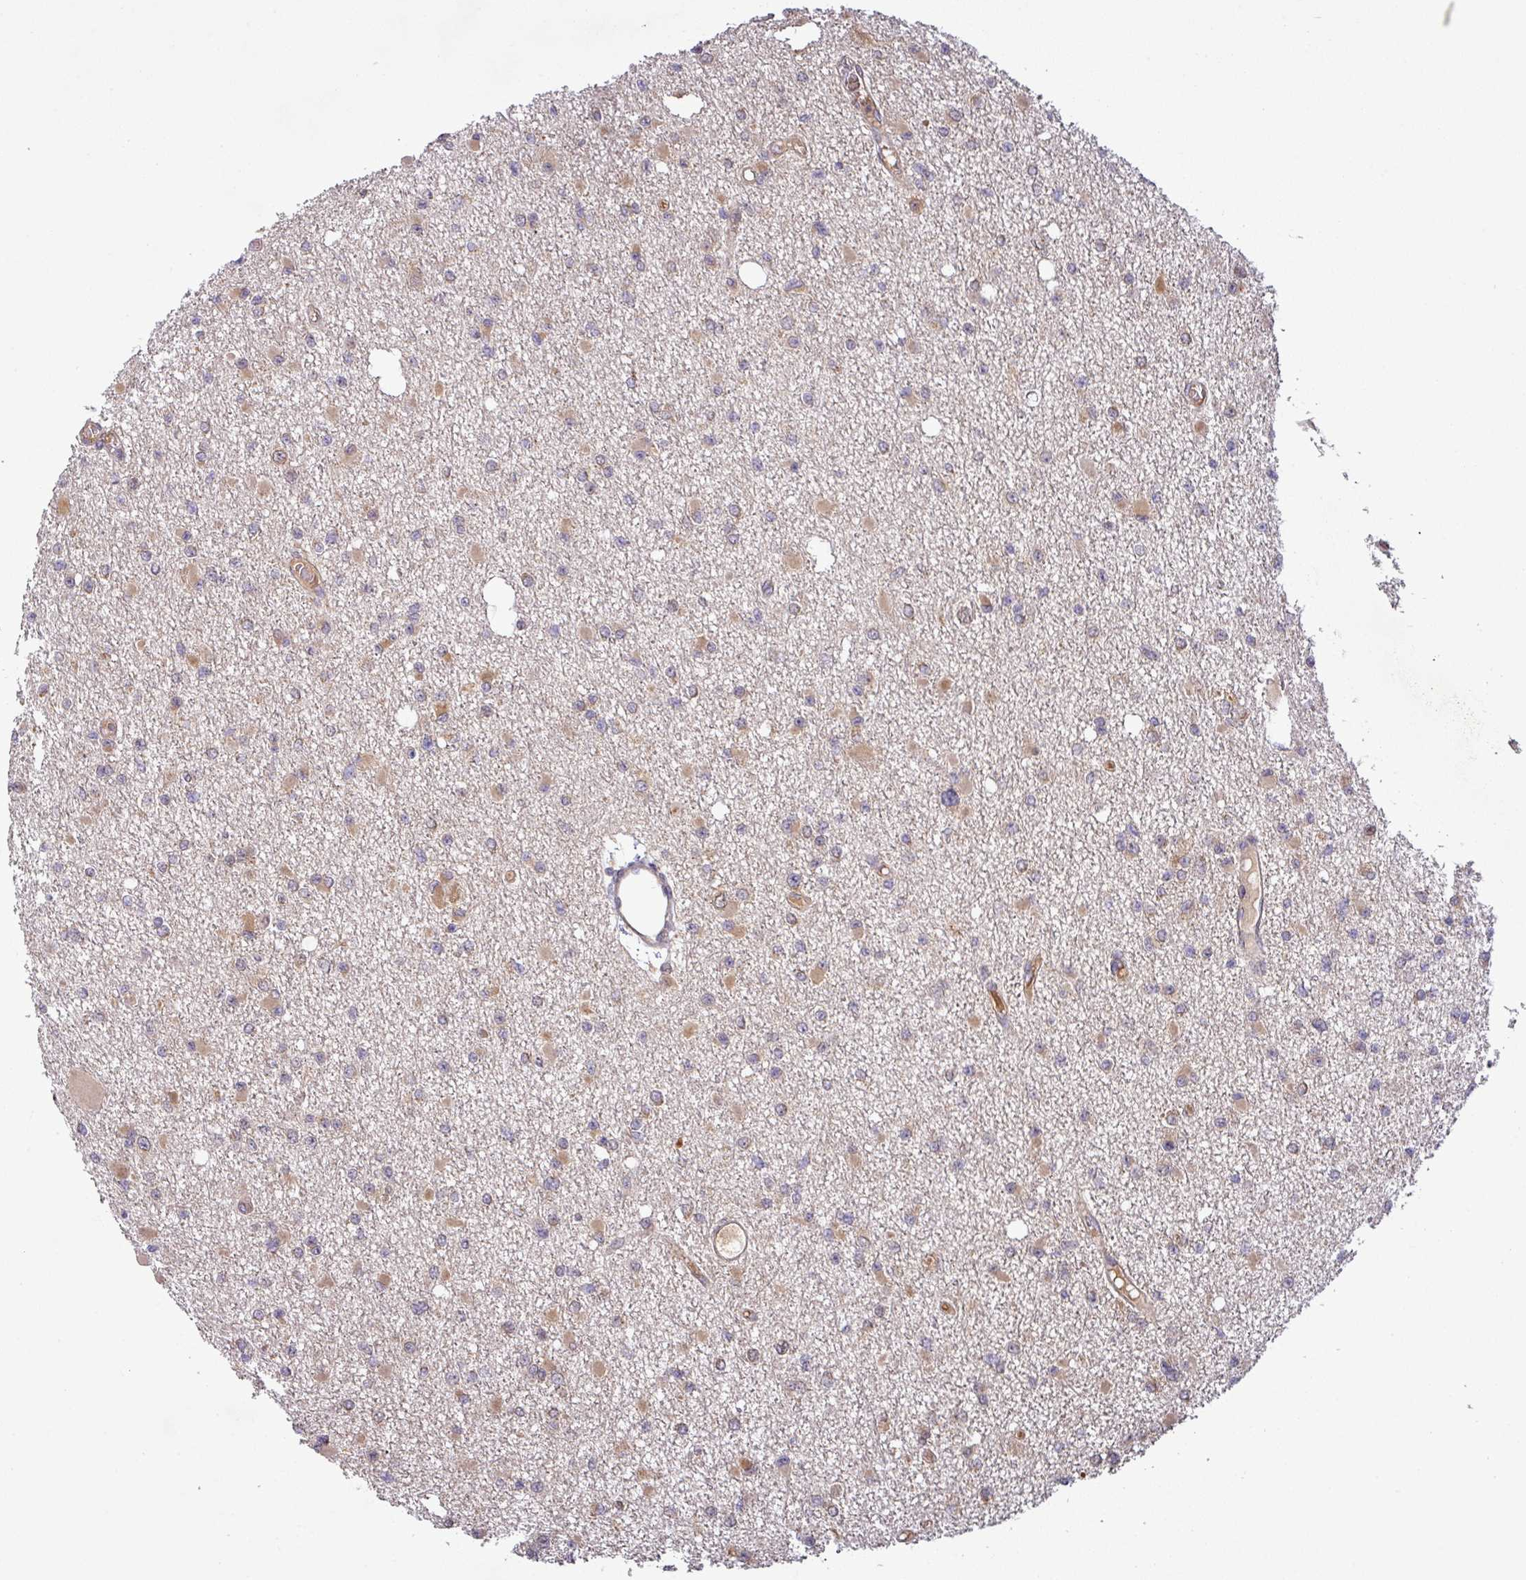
{"staining": {"intensity": "weak", "quantity": "25%-75%", "location": "cytoplasmic/membranous"}, "tissue": "glioma", "cell_type": "Tumor cells", "image_type": "cancer", "snomed": [{"axis": "morphology", "description": "Glioma, malignant, Low grade"}, {"axis": "topography", "description": "Brain"}], "caption": "Approximately 25%-75% of tumor cells in human glioma show weak cytoplasmic/membranous protein staining as visualized by brown immunohistochemical staining.", "gene": "ART1", "patient": {"sex": "female", "age": 22}}